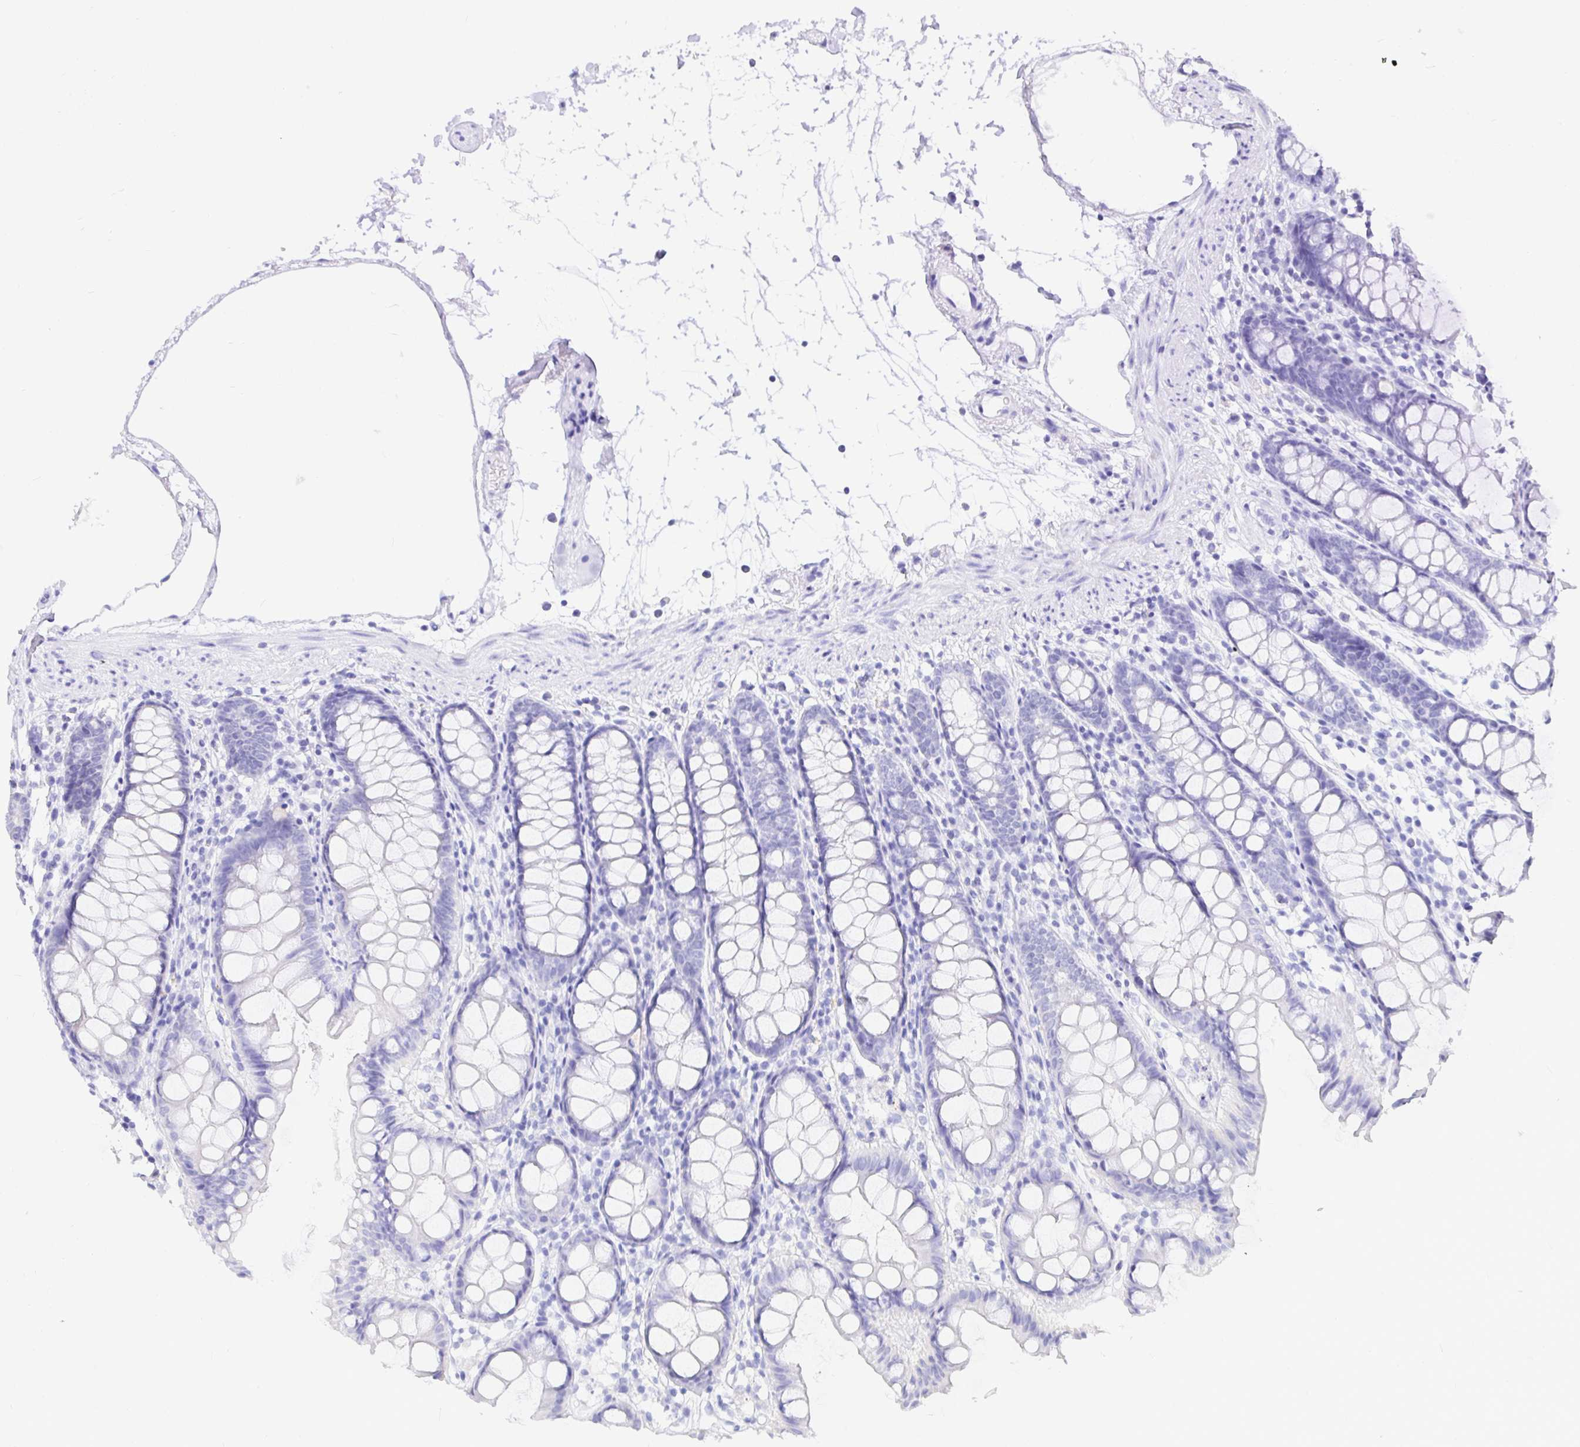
{"staining": {"intensity": "negative", "quantity": "none", "location": "none"}, "tissue": "colon", "cell_type": "Endothelial cells", "image_type": "normal", "snomed": [{"axis": "morphology", "description": "Normal tissue, NOS"}, {"axis": "topography", "description": "Colon"}], "caption": "IHC photomicrograph of normal colon: colon stained with DAB displays no significant protein expression in endothelial cells.", "gene": "EZHIP", "patient": {"sex": "female", "age": 84}}